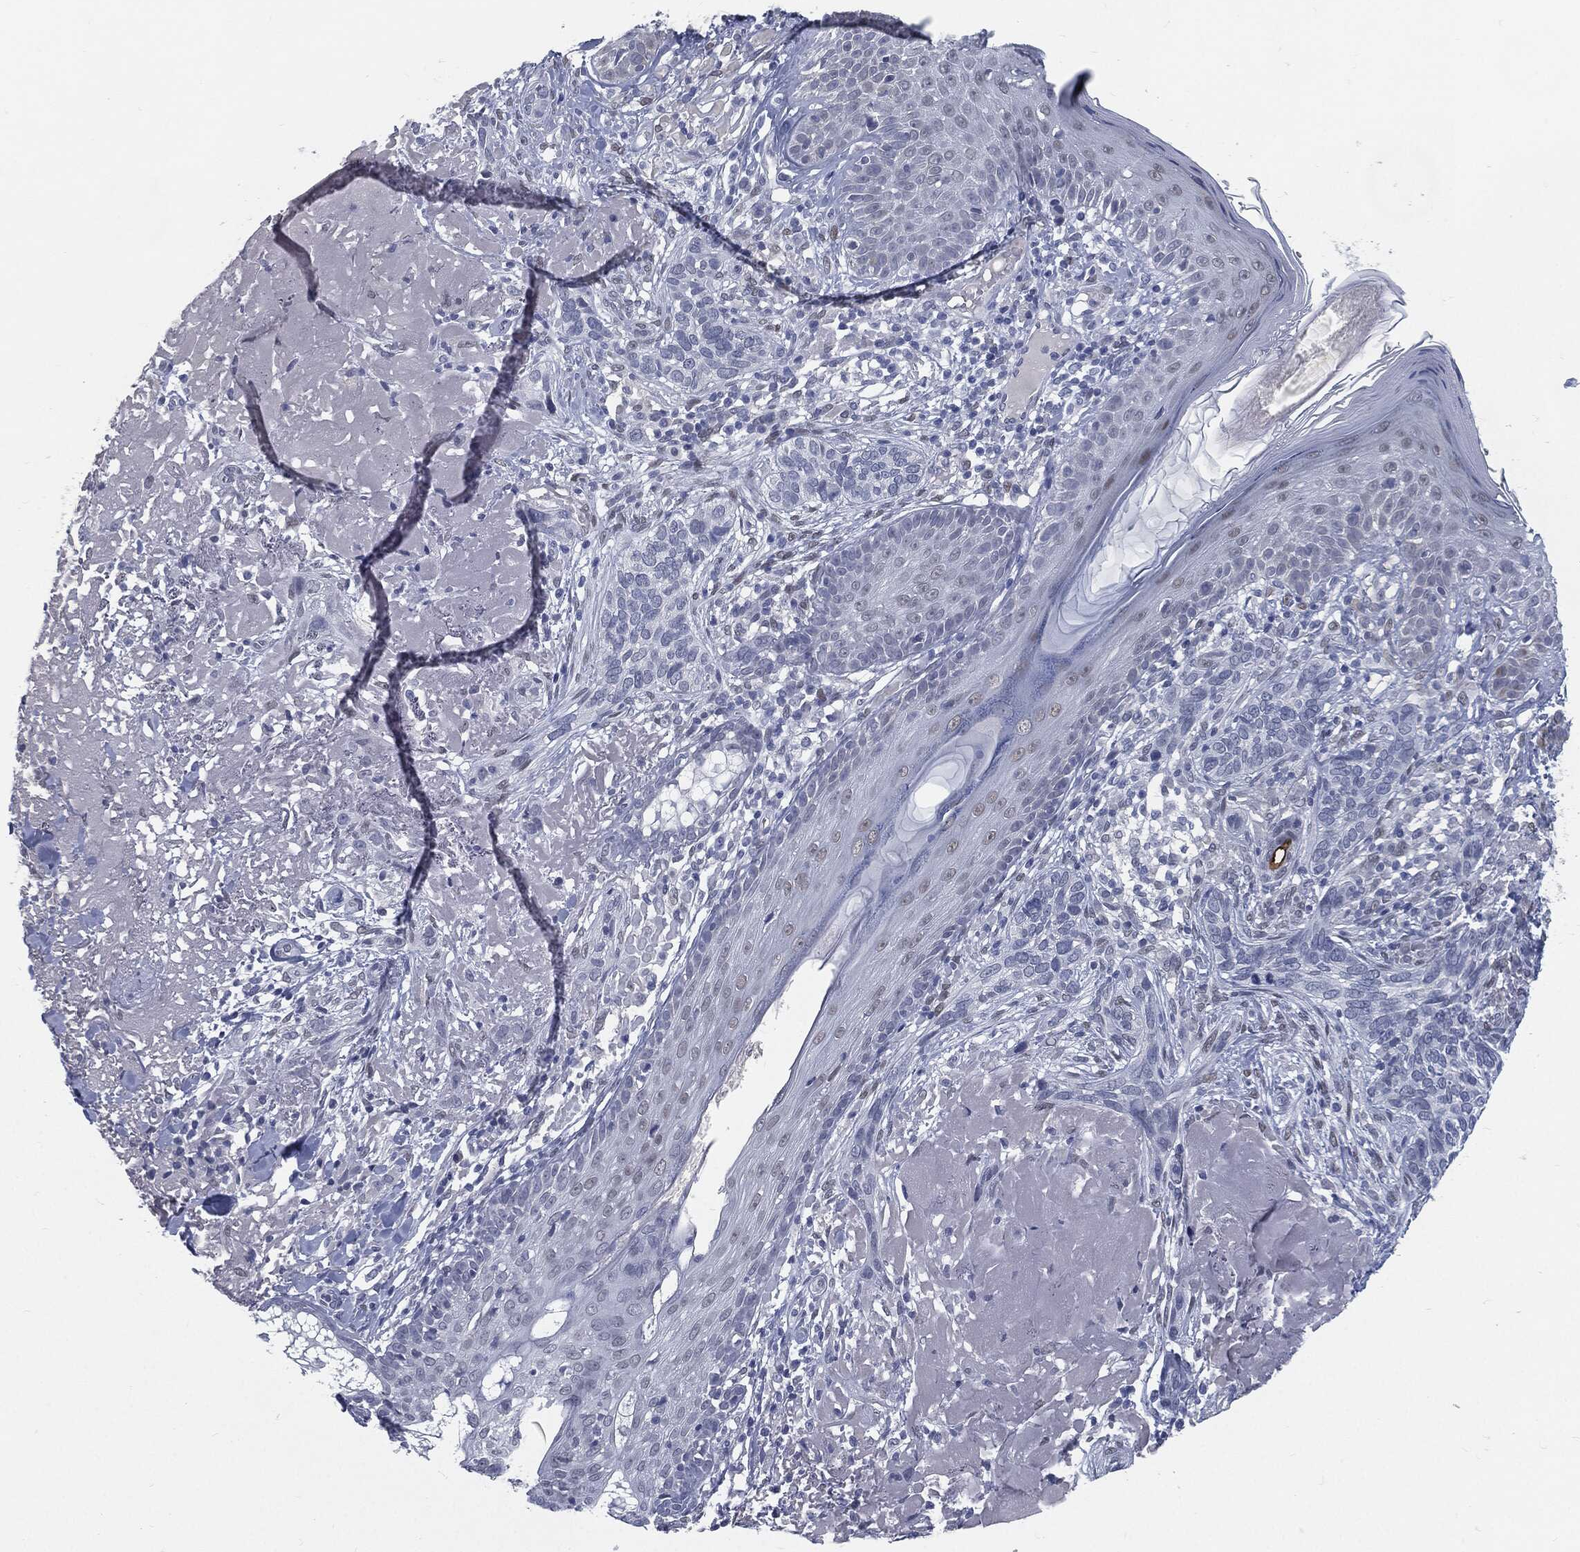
{"staining": {"intensity": "negative", "quantity": "none", "location": "none"}, "tissue": "skin cancer", "cell_type": "Tumor cells", "image_type": "cancer", "snomed": [{"axis": "morphology", "description": "Basal cell carcinoma"}, {"axis": "topography", "description": "Skin"}], "caption": "Tumor cells show no significant staining in skin cancer.", "gene": "PROM1", "patient": {"sex": "male", "age": 91}}